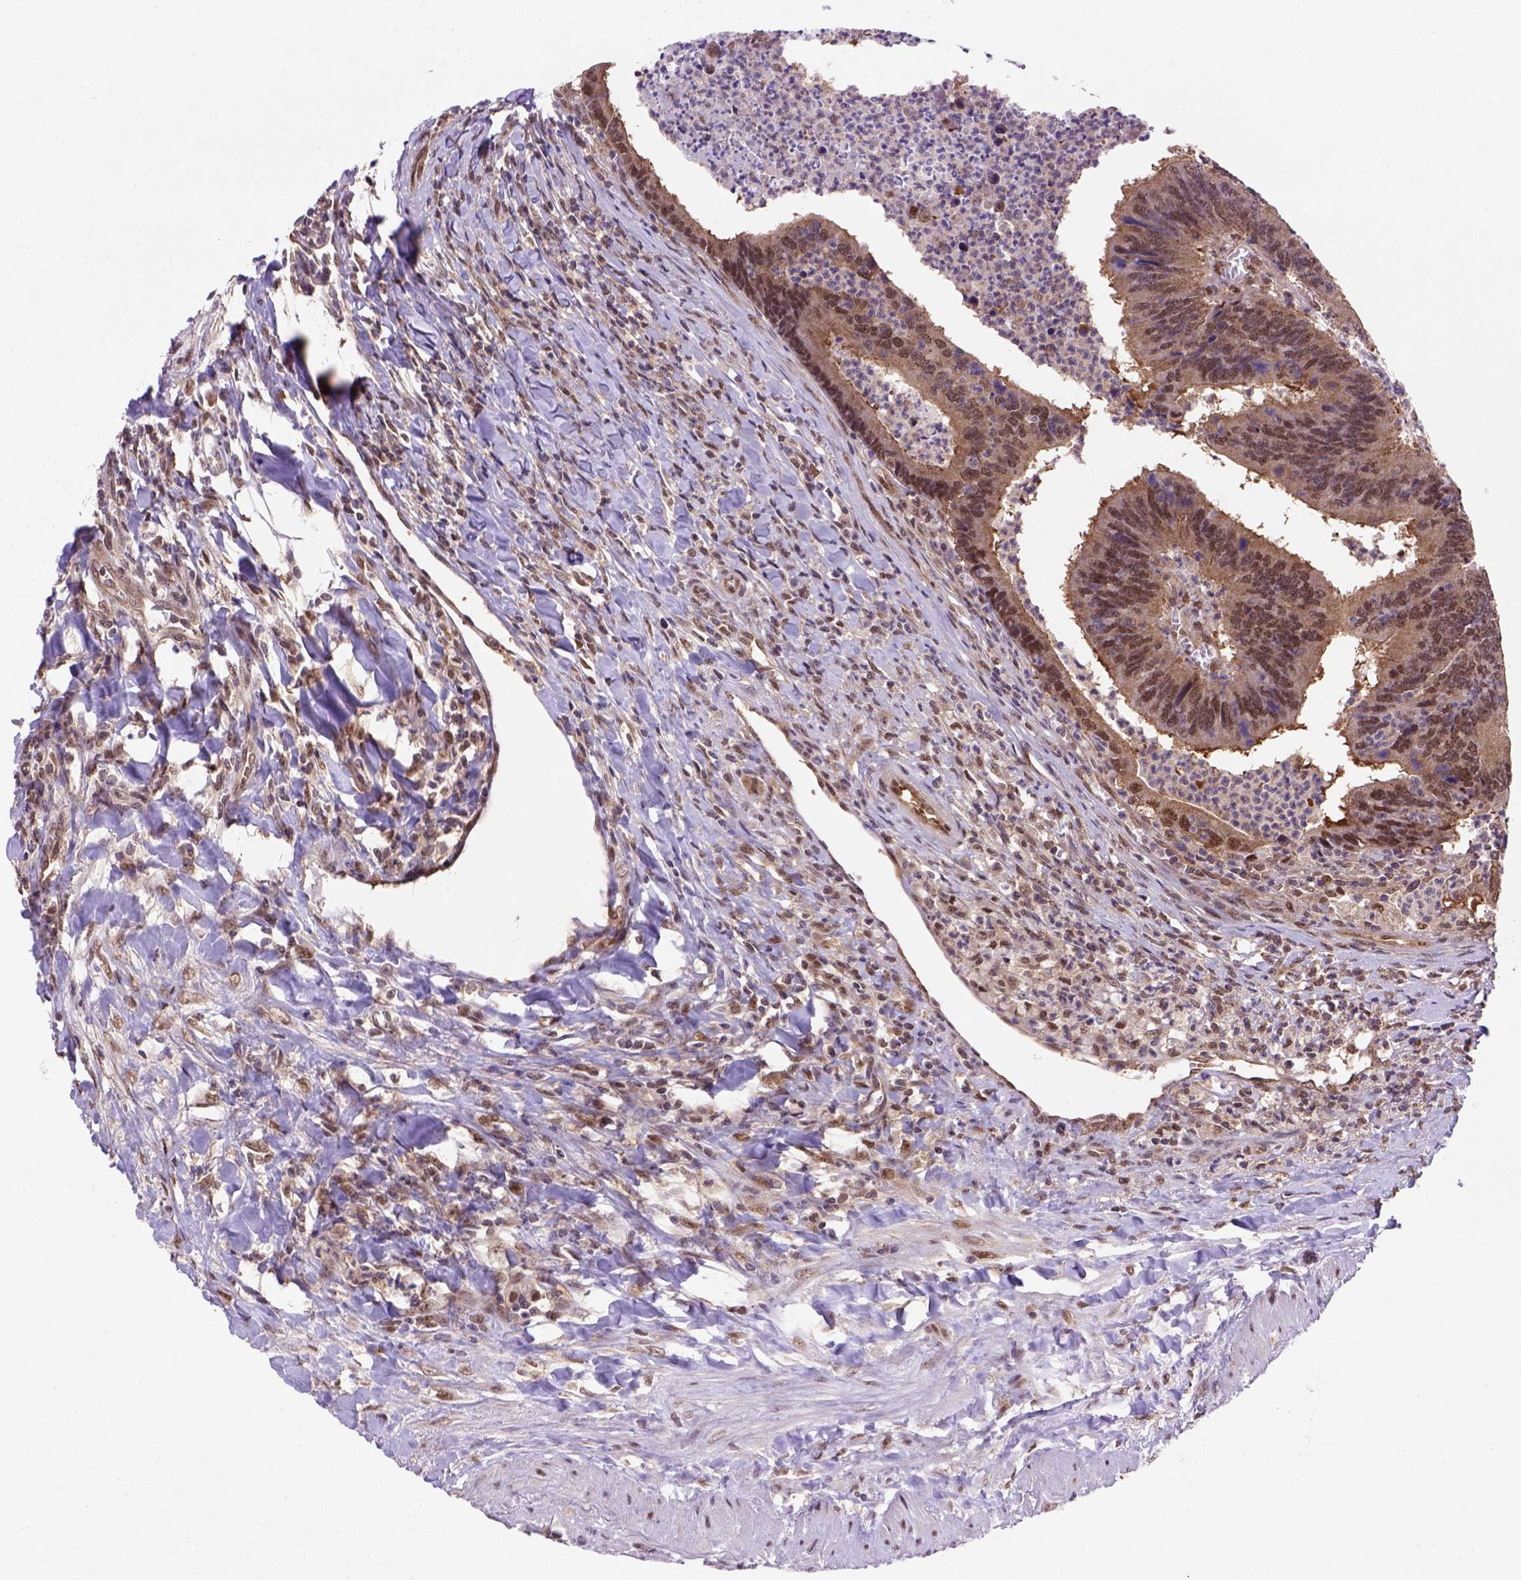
{"staining": {"intensity": "strong", "quantity": ">75%", "location": "cytoplasmic/membranous,nuclear"}, "tissue": "colorectal cancer", "cell_type": "Tumor cells", "image_type": "cancer", "snomed": [{"axis": "morphology", "description": "Adenocarcinoma, NOS"}, {"axis": "topography", "description": "Colon"}], "caption": "Immunohistochemistry staining of colorectal cancer (adenocarcinoma), which demonstrates high levels of strong cytoplasmic/membranous and nuclear expression in about >75% of tumor cells indicating strong cytoplasmic/membranous and nuclear protein positivity. The staining was performed using DAB (brown) for protein detection and nuclei were counterstained in hematoxylin (blue).", "gene": "PSMC2", "patient": {"sex": "female", "age": 67}}